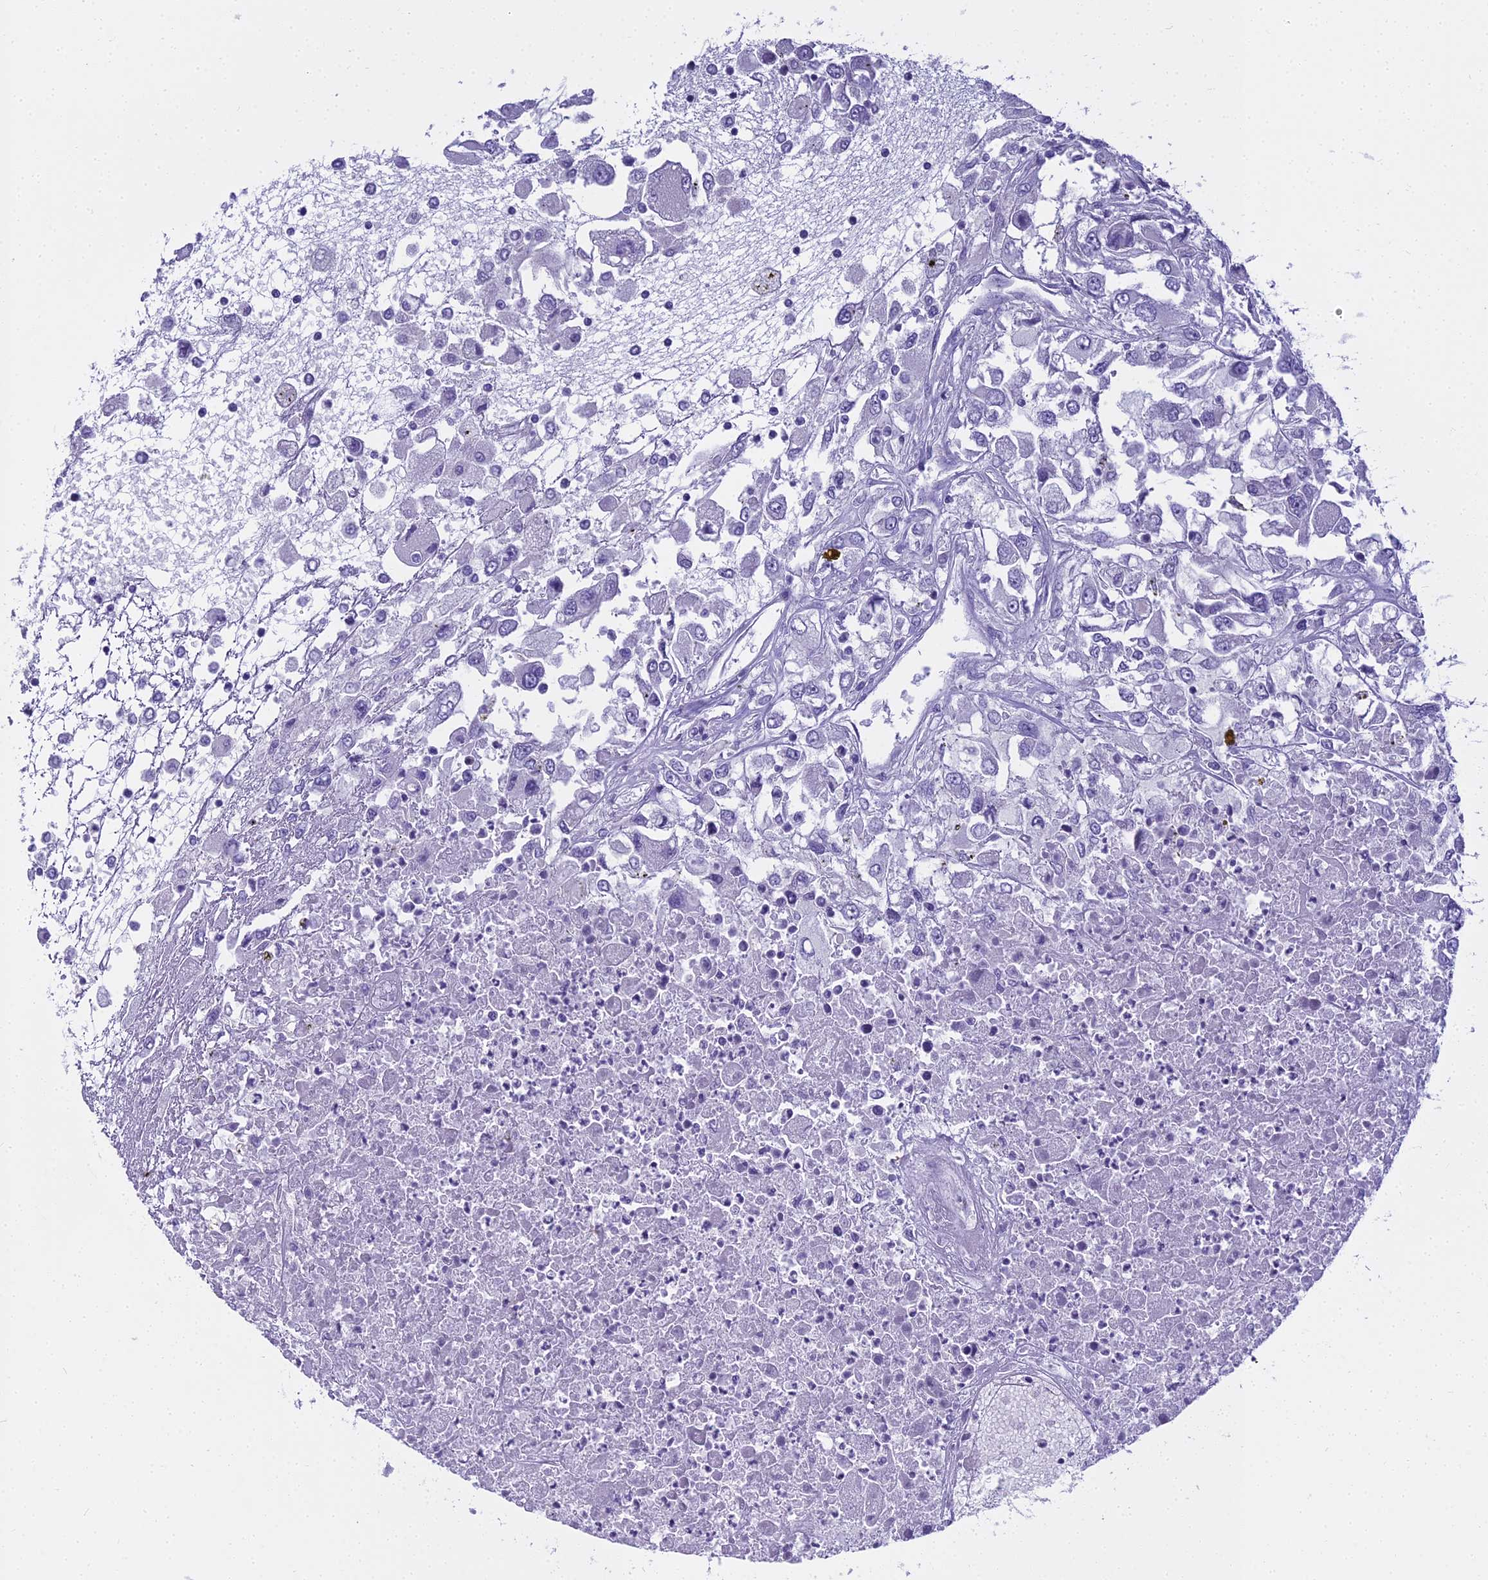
{"staining": {"intensity": "negative", "quantity": "none", "location": "none"}, "tissue": "renal cancer", "cell_type": "Tumor cells", "image_type": "cancer", "snomed": [{"axis": "morphology", "description": "Adenocarcinoma, NOS"}, {"axis": "topography", "description": "Kidney"}], "caption": "High magnification brightfield microscopy of renal adenocarcinoma stained with DAB (3,3'-diaminobenzidine) (brown) and counterstained with hematoxylin (blue): tumor cells show no significant staining.", "gene": "NINJ1", "patient": {"sex": "female", "age": 52}}